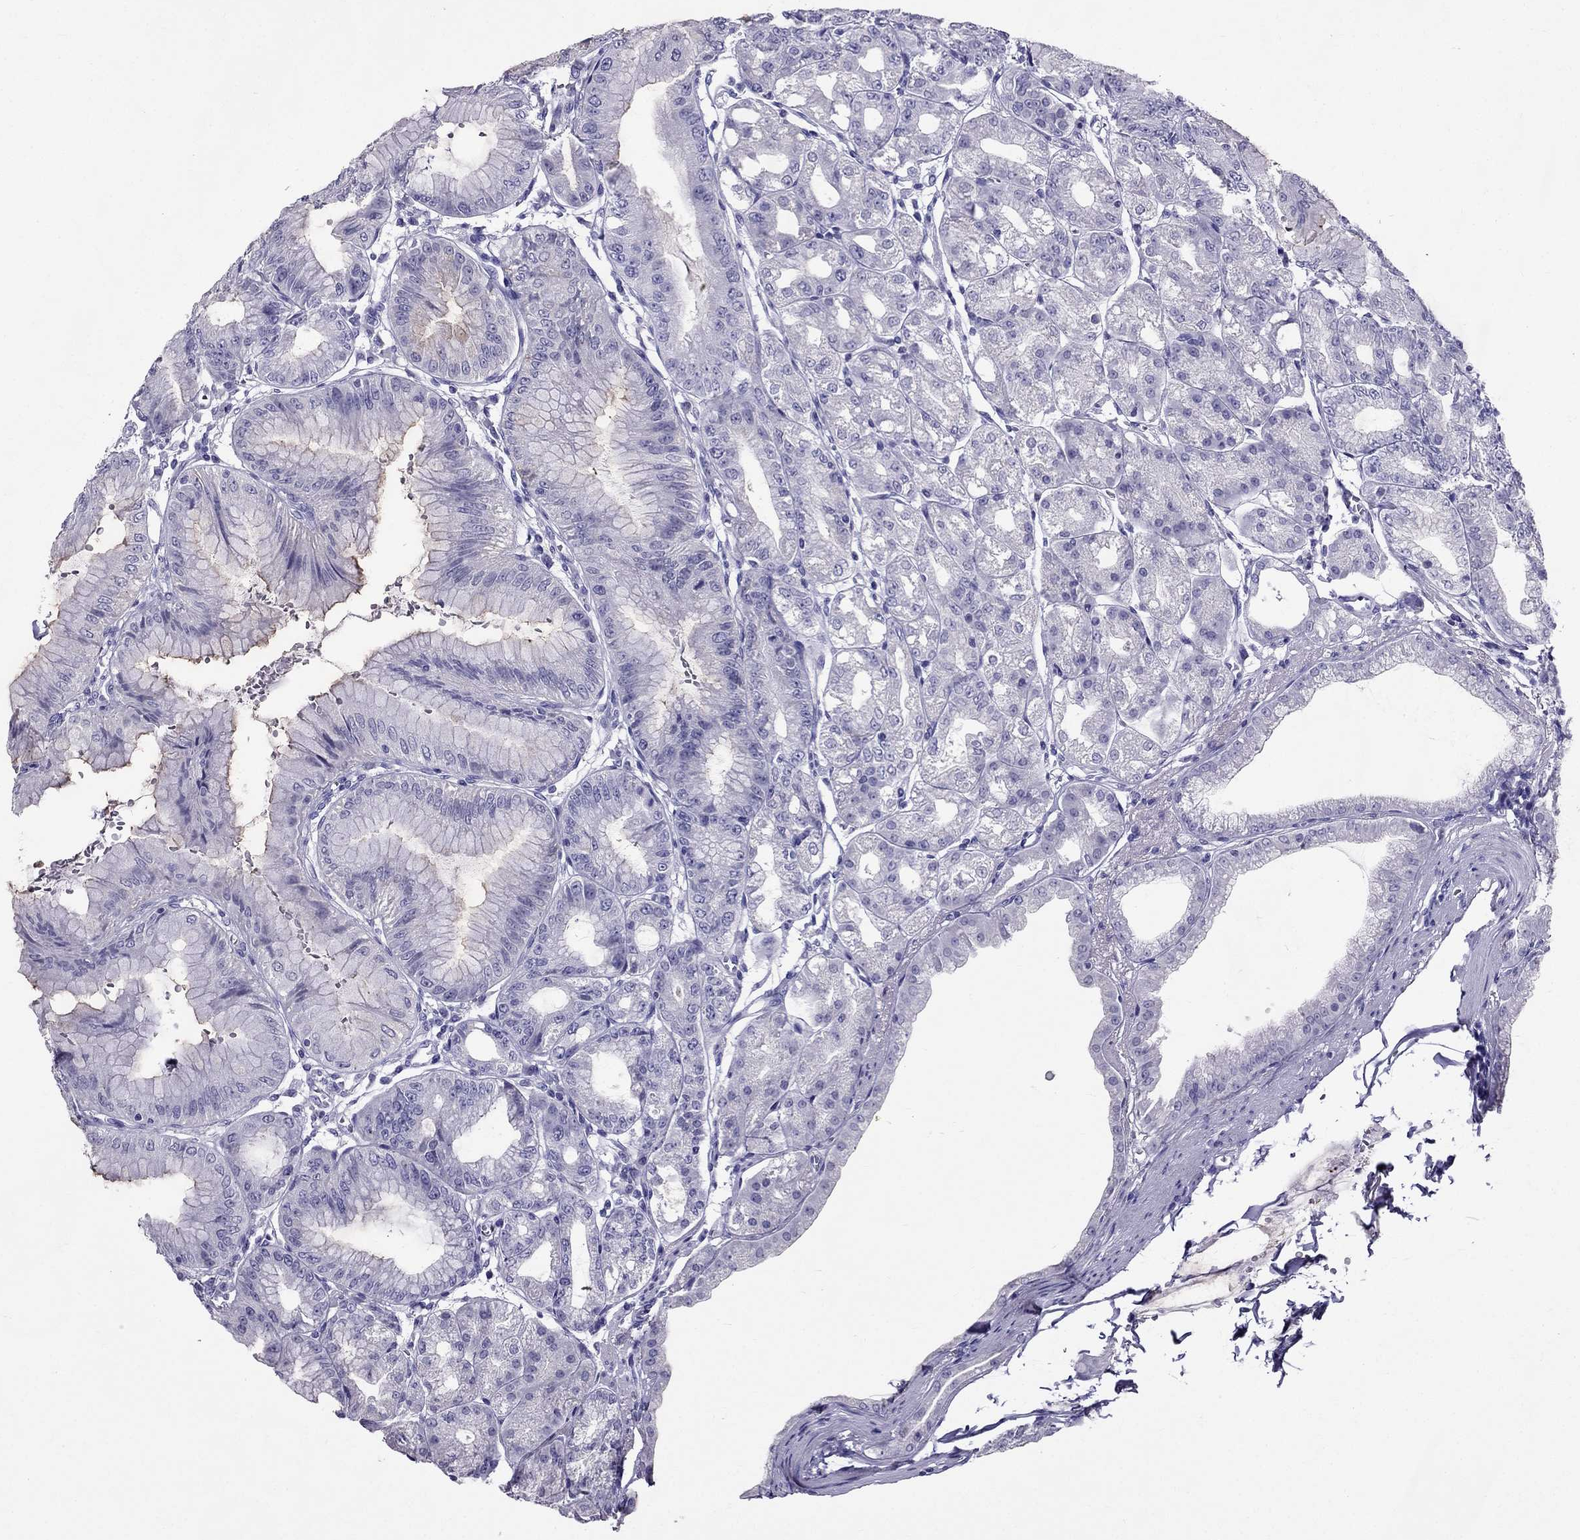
{"staining": {"intensity": "negative", "quantity": "none", "location": "none"}, "tissue": "stomach", "cell_type": "Glandular cells", "image_type": "normal", "snomed": [{"axis": "morphology", "description": "Normal tissue, NOS"}, {"axis": "topography", "description": "Stomach"}], "caption": "Glandular cells show no significant staining in benign stomach. Brightfield microscopy of immunohistochemistry (IHC) stained with DAB (3,3'-diaminobenzidine) (brown) and hematoxylin (blue), captured at high magnification.", "gene": "ZNF541", "patient": {"sex": "male", "age": 71}}